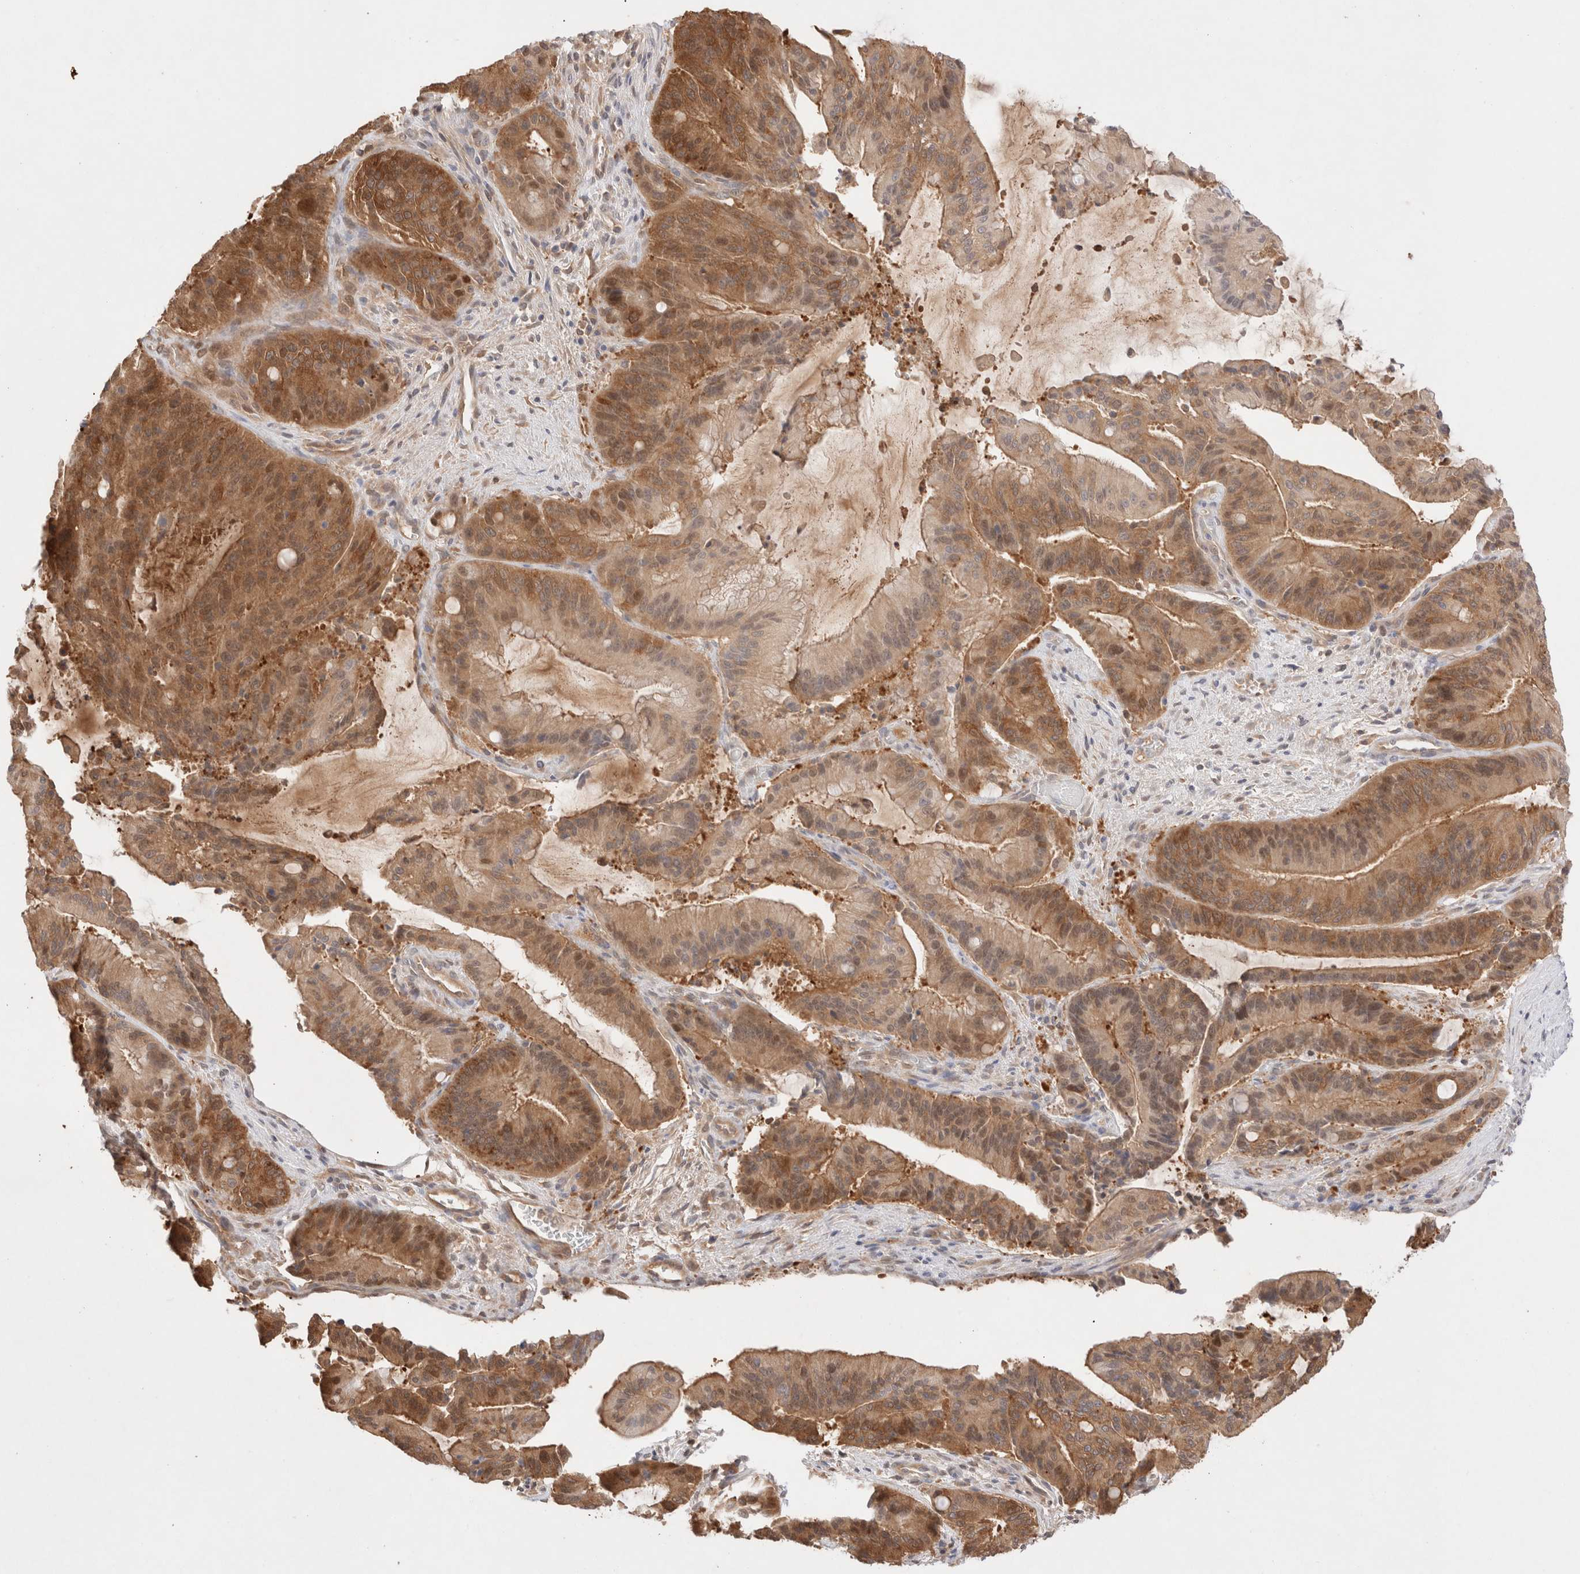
{"staining": {"intensity": "moderate", "quantity": ">75%", "location": "cytoplasmic/membranous"}, "tissue": "liver cancer", "cell_type": "Tumor cells", "image_type": "cancer", "snomed": [{"axis": "morphology", "description": "Normal tissue, NOS"}, {"axis": "morphology", "description": "Cholangiocarcinoma"}, {"axis": "topography", "description": "Liver"}, {"axis": "topography", "description": "Peripheral nerve tissue"}], "caption": "A histopathology image of cholangiocarcinoma (liver) stained for a protein shows moderate cytoplasmic/membranous brown staining in tumor cells.", "gene": "STARD10", "patient": {"sex": "female", "age": 73}}